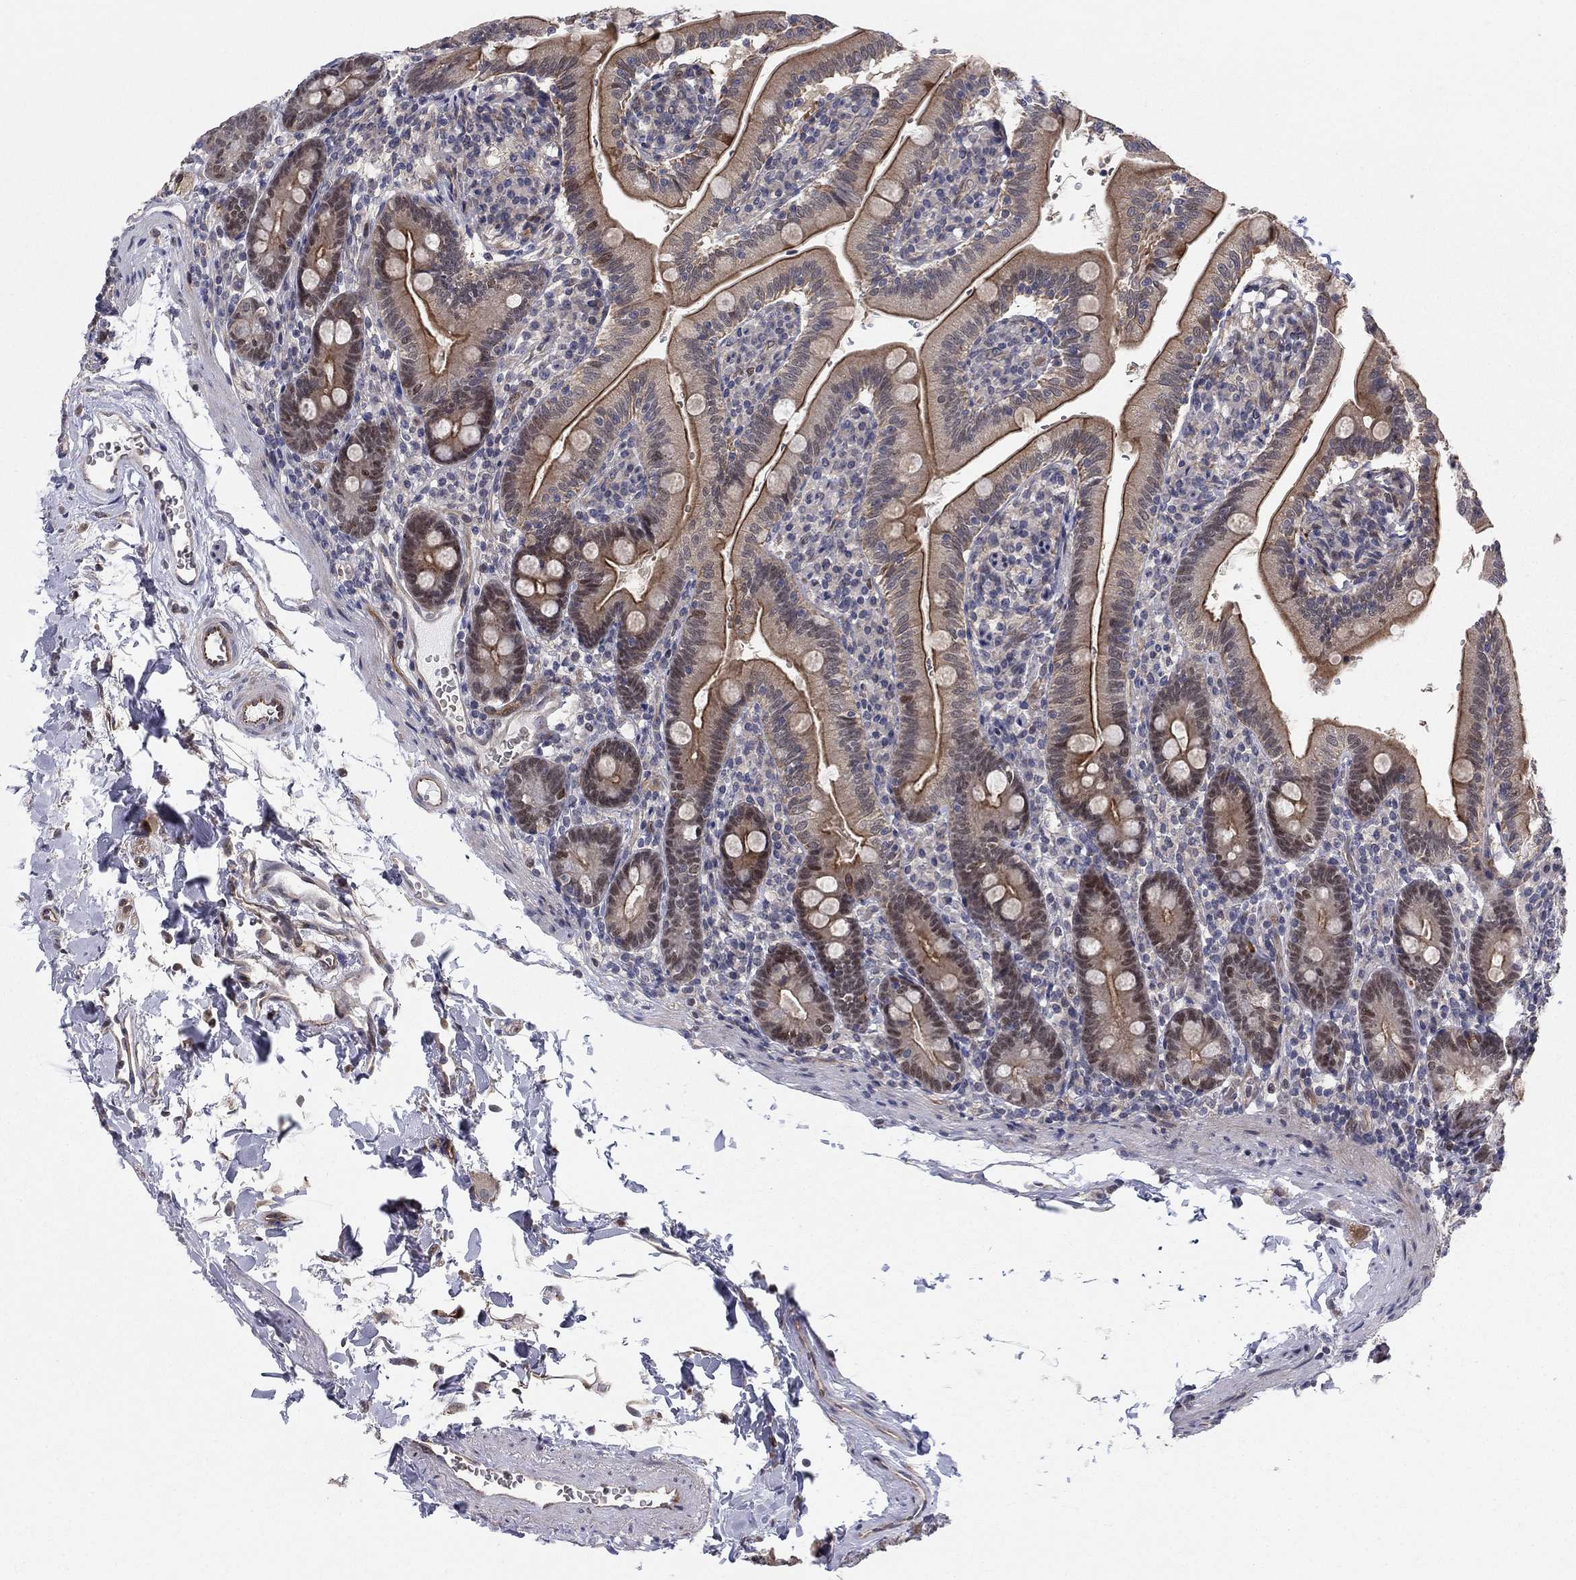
{"staining": {"intensity": "strong", "quantity": "25%-75%", "location": "cytoplasmic/membranous"}, "tissue": "duodenum", "cell_type": "Glandular cells", "image_type": "normal", "snomed": [{"axis": "morphology", "description": "Normal tissue, NOS"}, {"axis": "topography", "description": "Duodenum"}], "caption": "A high amount of strong cytoplasmic/membranous staining is identified in about 25%-75% of glandular cells in normal duodenum.", "gene": "BCL11A", "patient": {"sex": "female", "age": 67}}